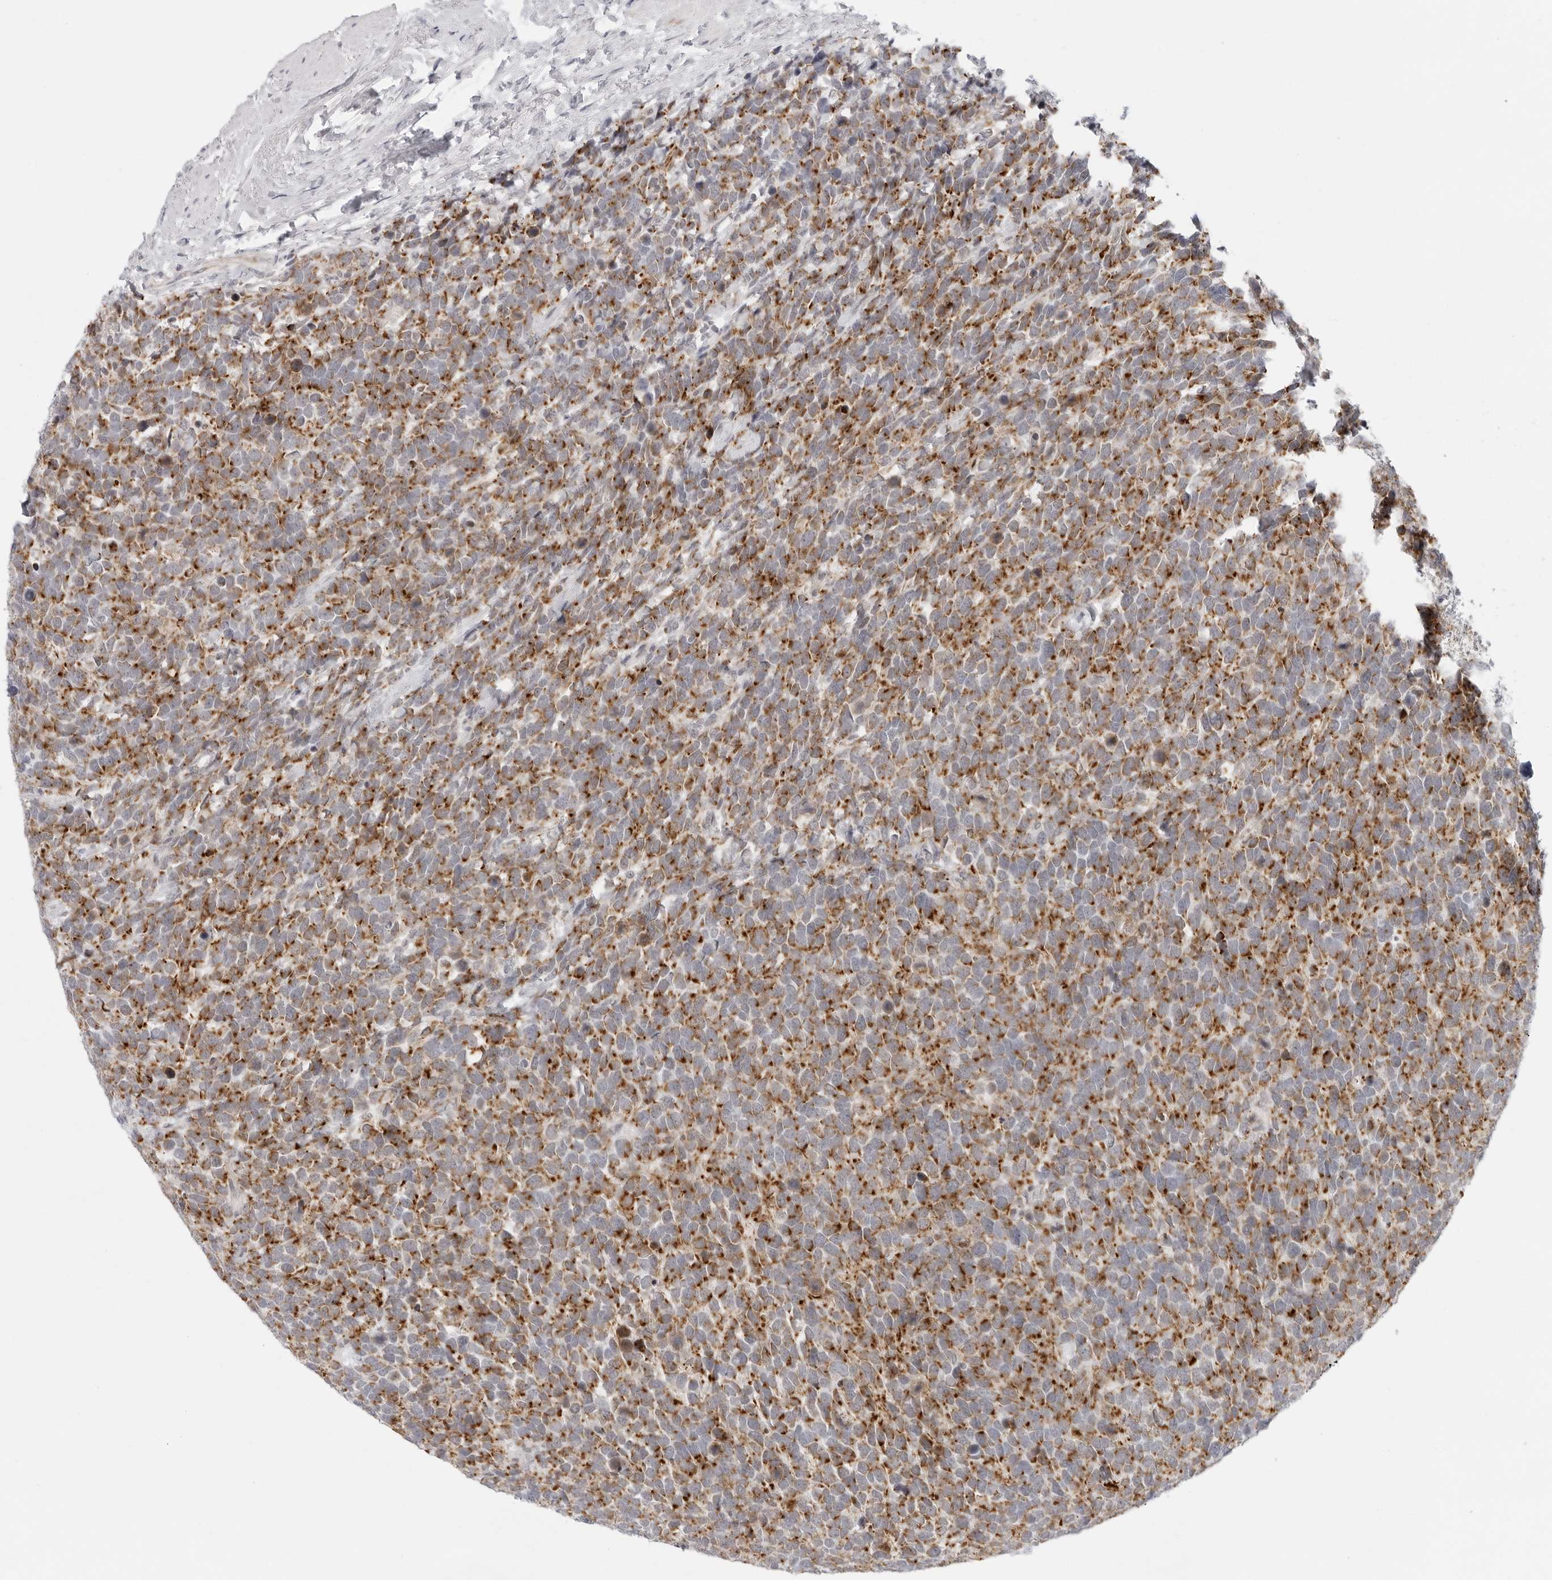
{"staining": {"intensity": "moderate", "quantity": ">75%", "location": "cytoplasmic/membranous"}, "tissue": "urothelial cancer", "cell_type": "Tumor cells", "image_type": "cancer", "snomed": [{"axis": "morphology", "description": "Urothelial carcinoma, High grade"}, {"axis": "topography", "description": "Urinary bladder"}], "caption": "Human high-grade urothelial carcinoma stained with a brown dye reveals moderate cytoplasmic/membranous positive staining in about >75% of tumor cells.", "gene": "CIART", "patient": {"sex": "female", "age": 82}}